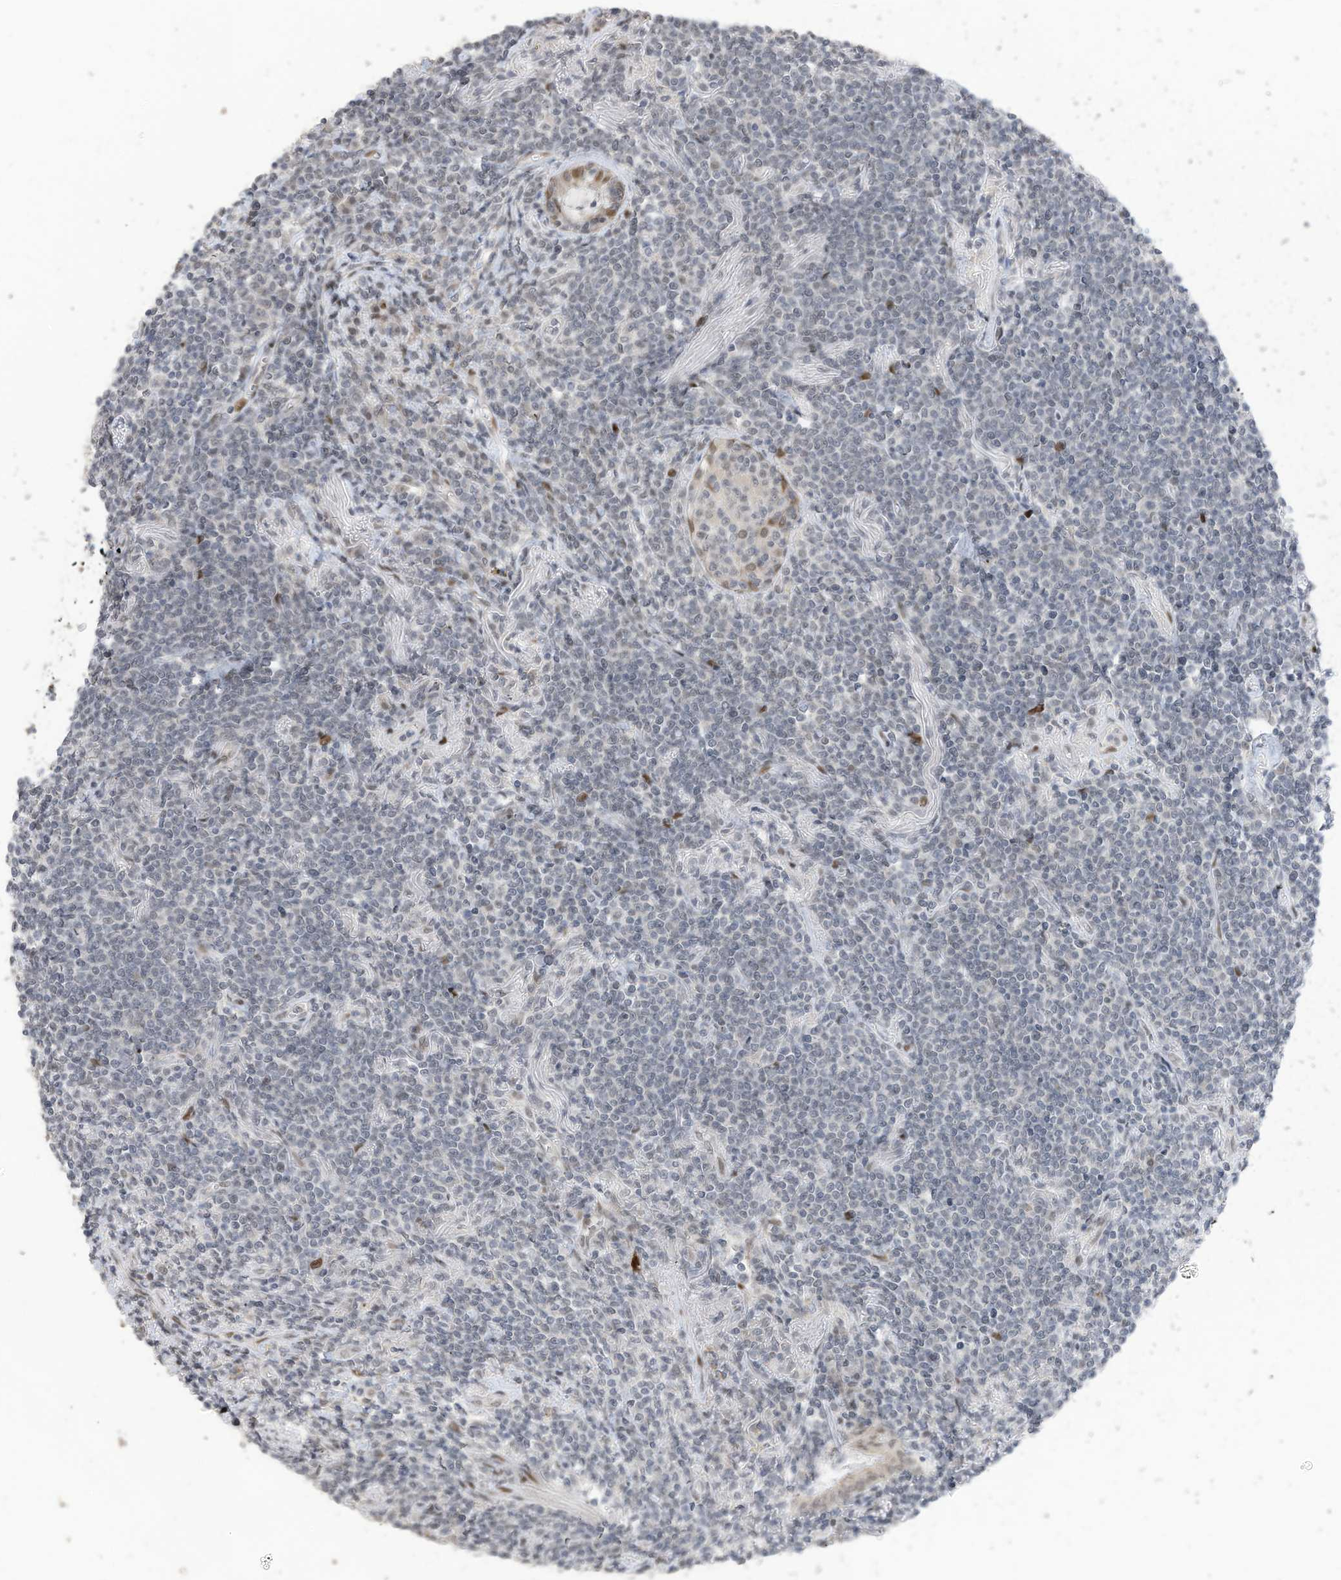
{"staining": {"intensity": "negative", "quantity": "none", "location": "none"}, "tissue": "lymphoma", "cell_type": "Tumor cells", "image_type": "cancer", "snomed": [{"axis": "morphology", "description": "Malignant lymphoma, non-Hodgkin's type, Low grade"}, {"axis": "topography", "description": "Lung"}], "caption": "Immunohistochemistry (IHC) photomicrograph of malignant lymphoma, non-Hodgkin's type (low-grade) stained for a protein (brown), which shows no expression in tumor cells.", "gene": "RABL3", "patient": {"sex": "female", "age": 71}}